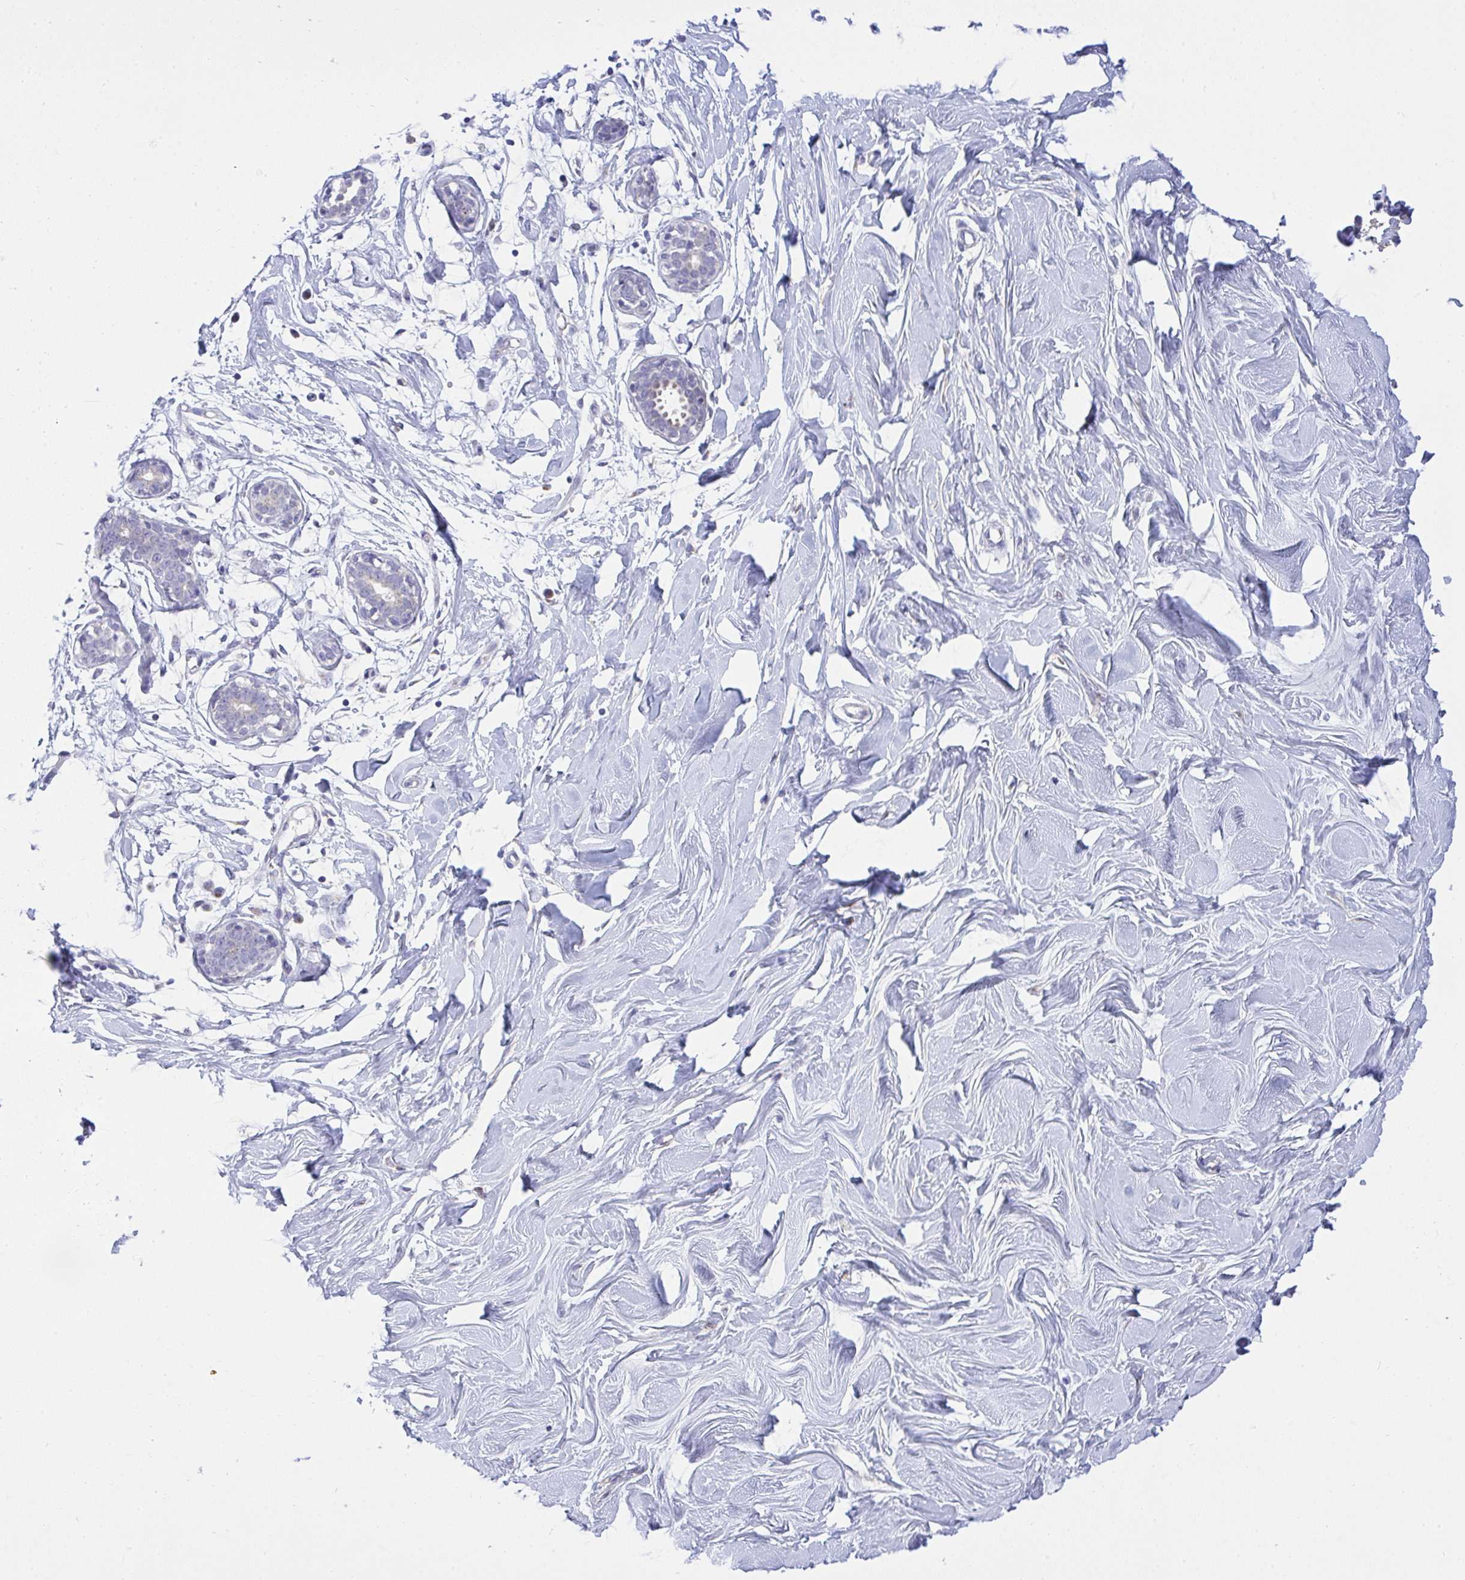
{"staining": {"intensity": "negative", "quantity": "none", "location": "none"}, "tissue": "breast", "cell_type": "Adipocytes", "image_type": "normal", "snomed": [{"axis": "morphology", "description": "Normal tissue, NOS"}, {"axis": "topography", "description": "Breast"}], "caption": "High magnification brightfield microscopy of normal breast stained with DAB (3,3'-diaminobenzidine) (brown) and counterstained with hematoxylin (blue): adipocytes show no significant staining.", "gene": "ZNF554", "patient": {"sex": "female", "age": 27}}